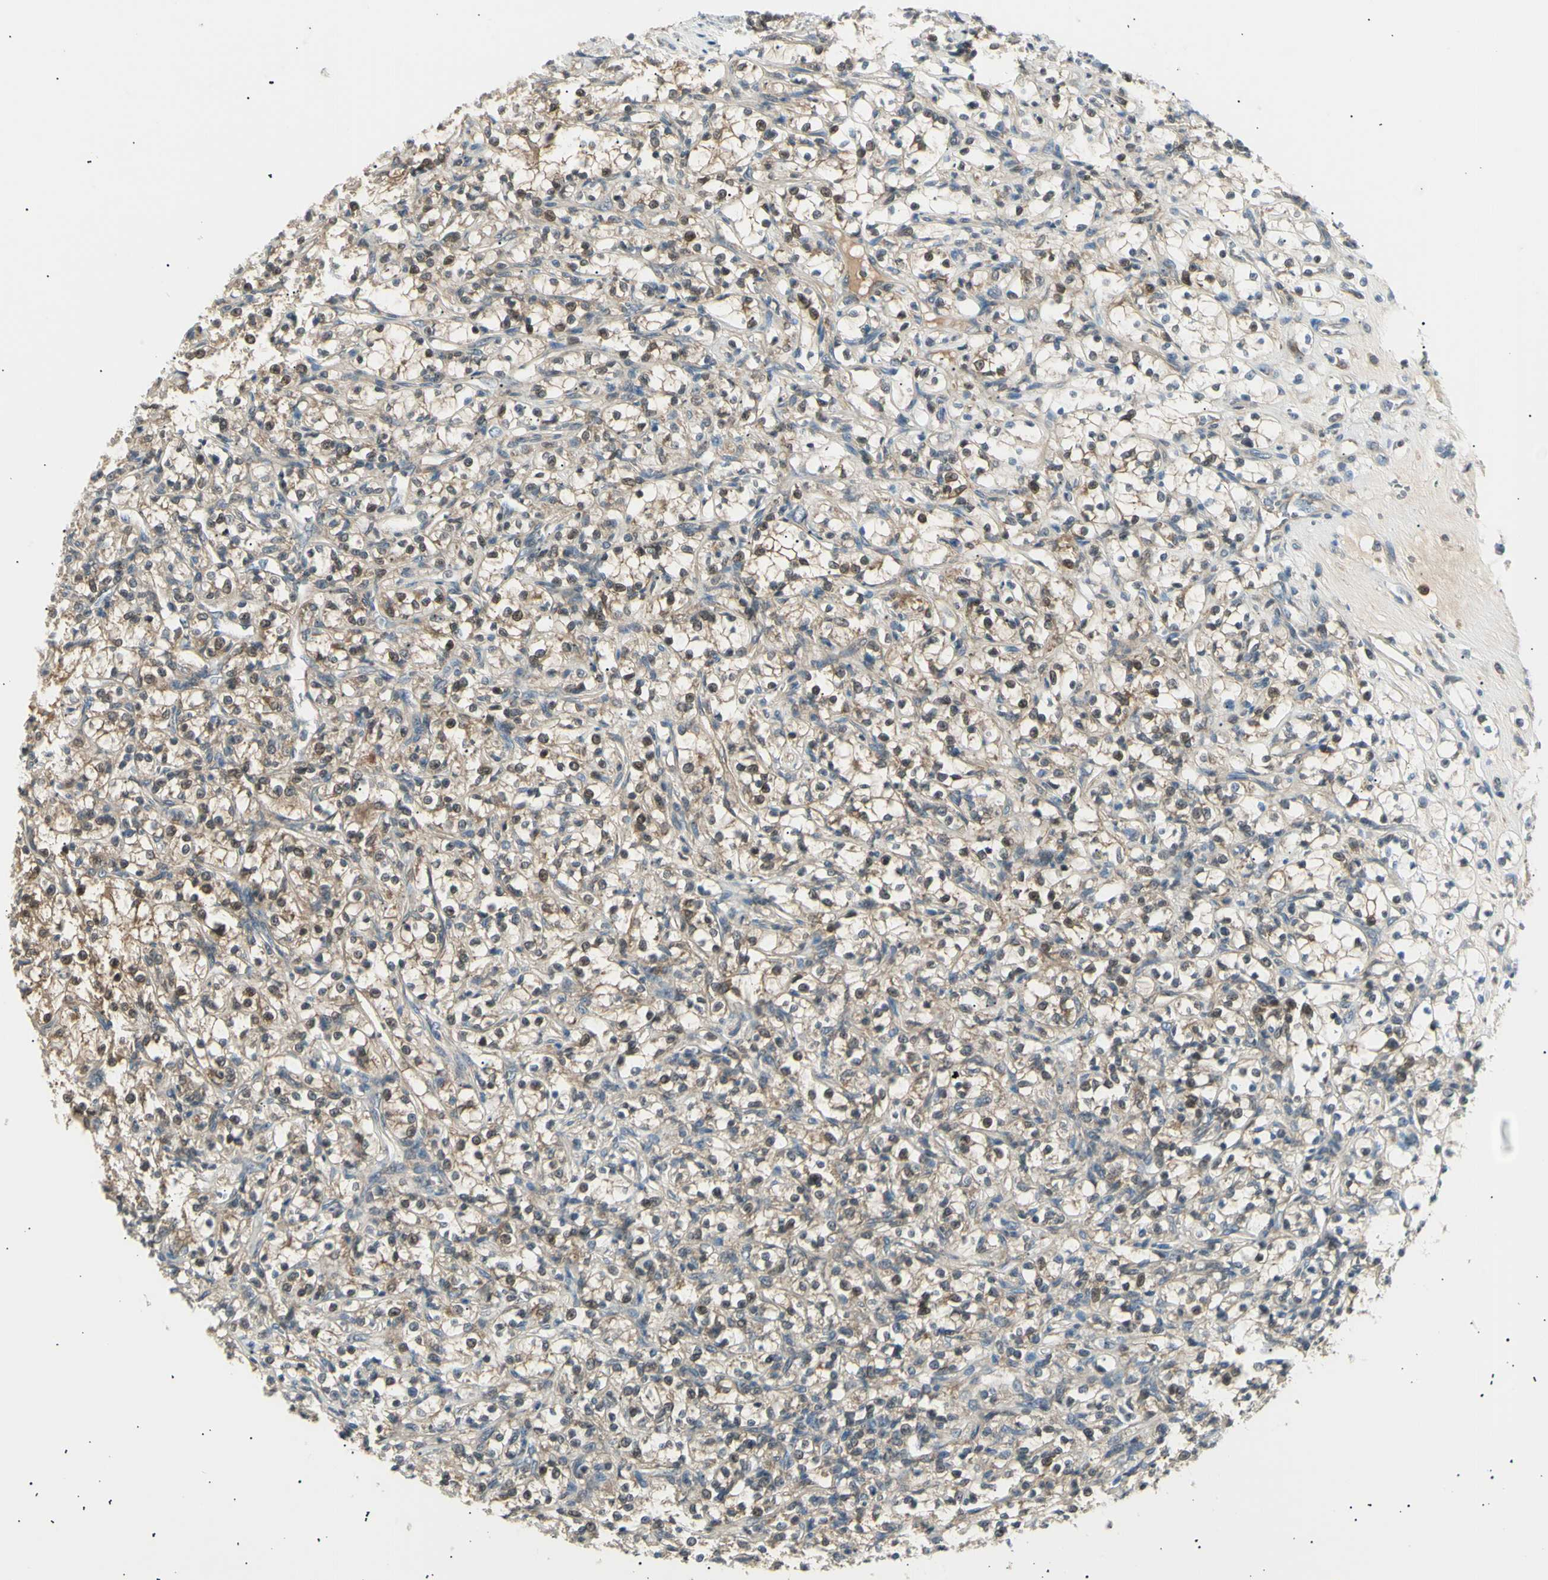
{"staining": {"intensity": "moderate", "quantity": ">75%", "location": "cytoplasmic/membranous,nuclear"}, "tissue": "renal cancer", "cell_type": "Tumor cells", "image_type": "cancer", "snomed": [{"axis": "morphology", "description": "Adenocarcinoma, NOS"}, {"axis": "topography", "description": "Kidney"}], "caption": "High-magnification brightfield microscopy of adenocarcinoma (renal) stained with DAB (brown) and counterstained with hematoxylin (blue). tumor cells exhibit moderate cytoplasmic/membranous and nuclear staining is seen in about>75% of cells.", "gene": "LHPP", "patient": {"sex": "female", "age": 69}}